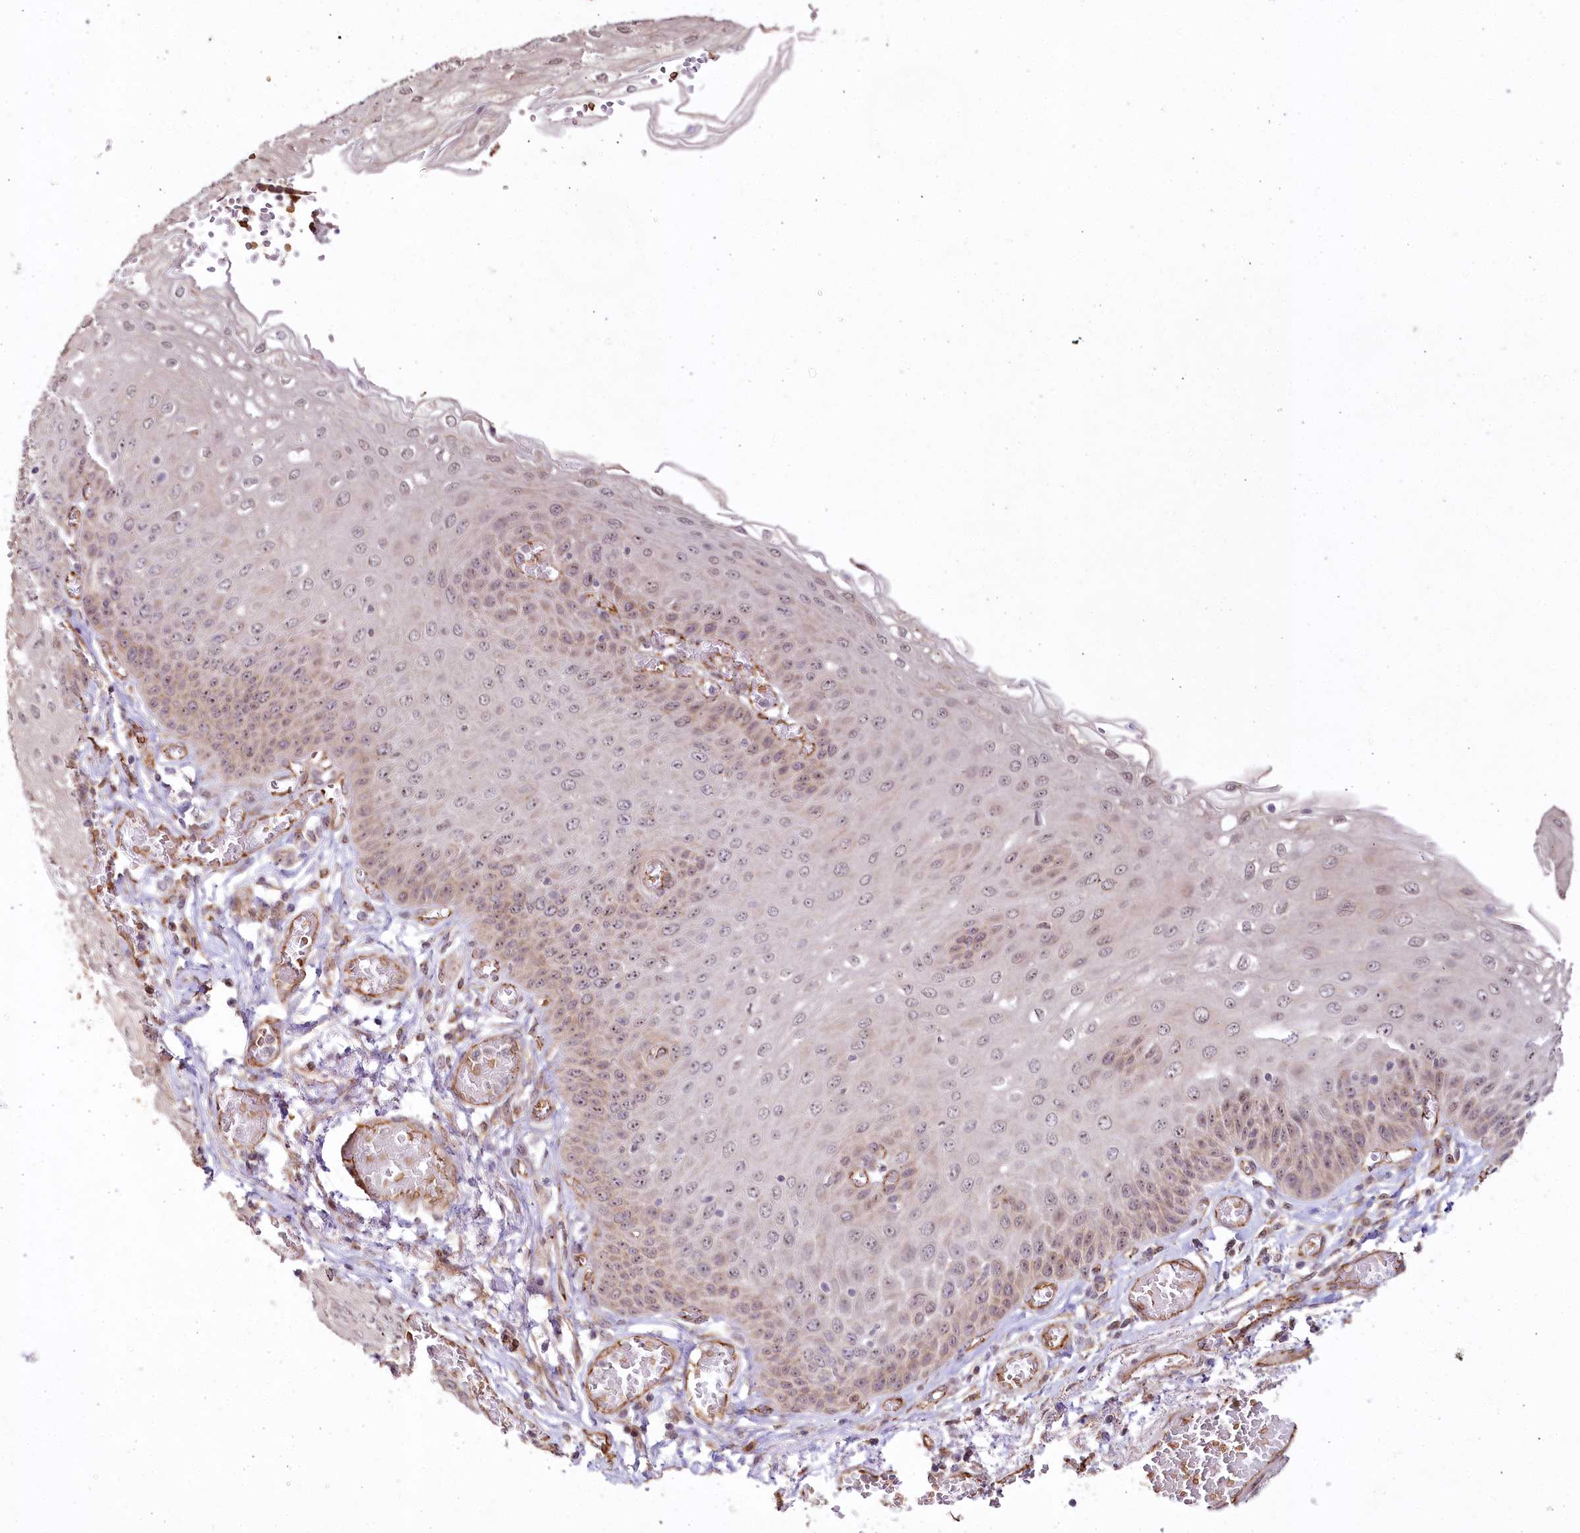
{"staining": {"intensity": "weak", "quantity": "25%-75%", "location": "cytoplasmic/membranous,nuclear"}, "tissue": "esophagus", "cell_type": "Squamous epithelial cells", "image_type": "normal", "snomed": [{"axis": "morphology", "description": "Normal tissue, NOS"}, {"axis": "topography", "description": "Esophagus"}], "caption": "IHC of unremarkable human esophagus exhibits low levels of weak cytoplasmic/membranous,nuclear positivity in approximately 25%-75% of squamous epithelial cells.", "gene": "ALKBH8", "patient": {"sex": "male", "age": 81}}